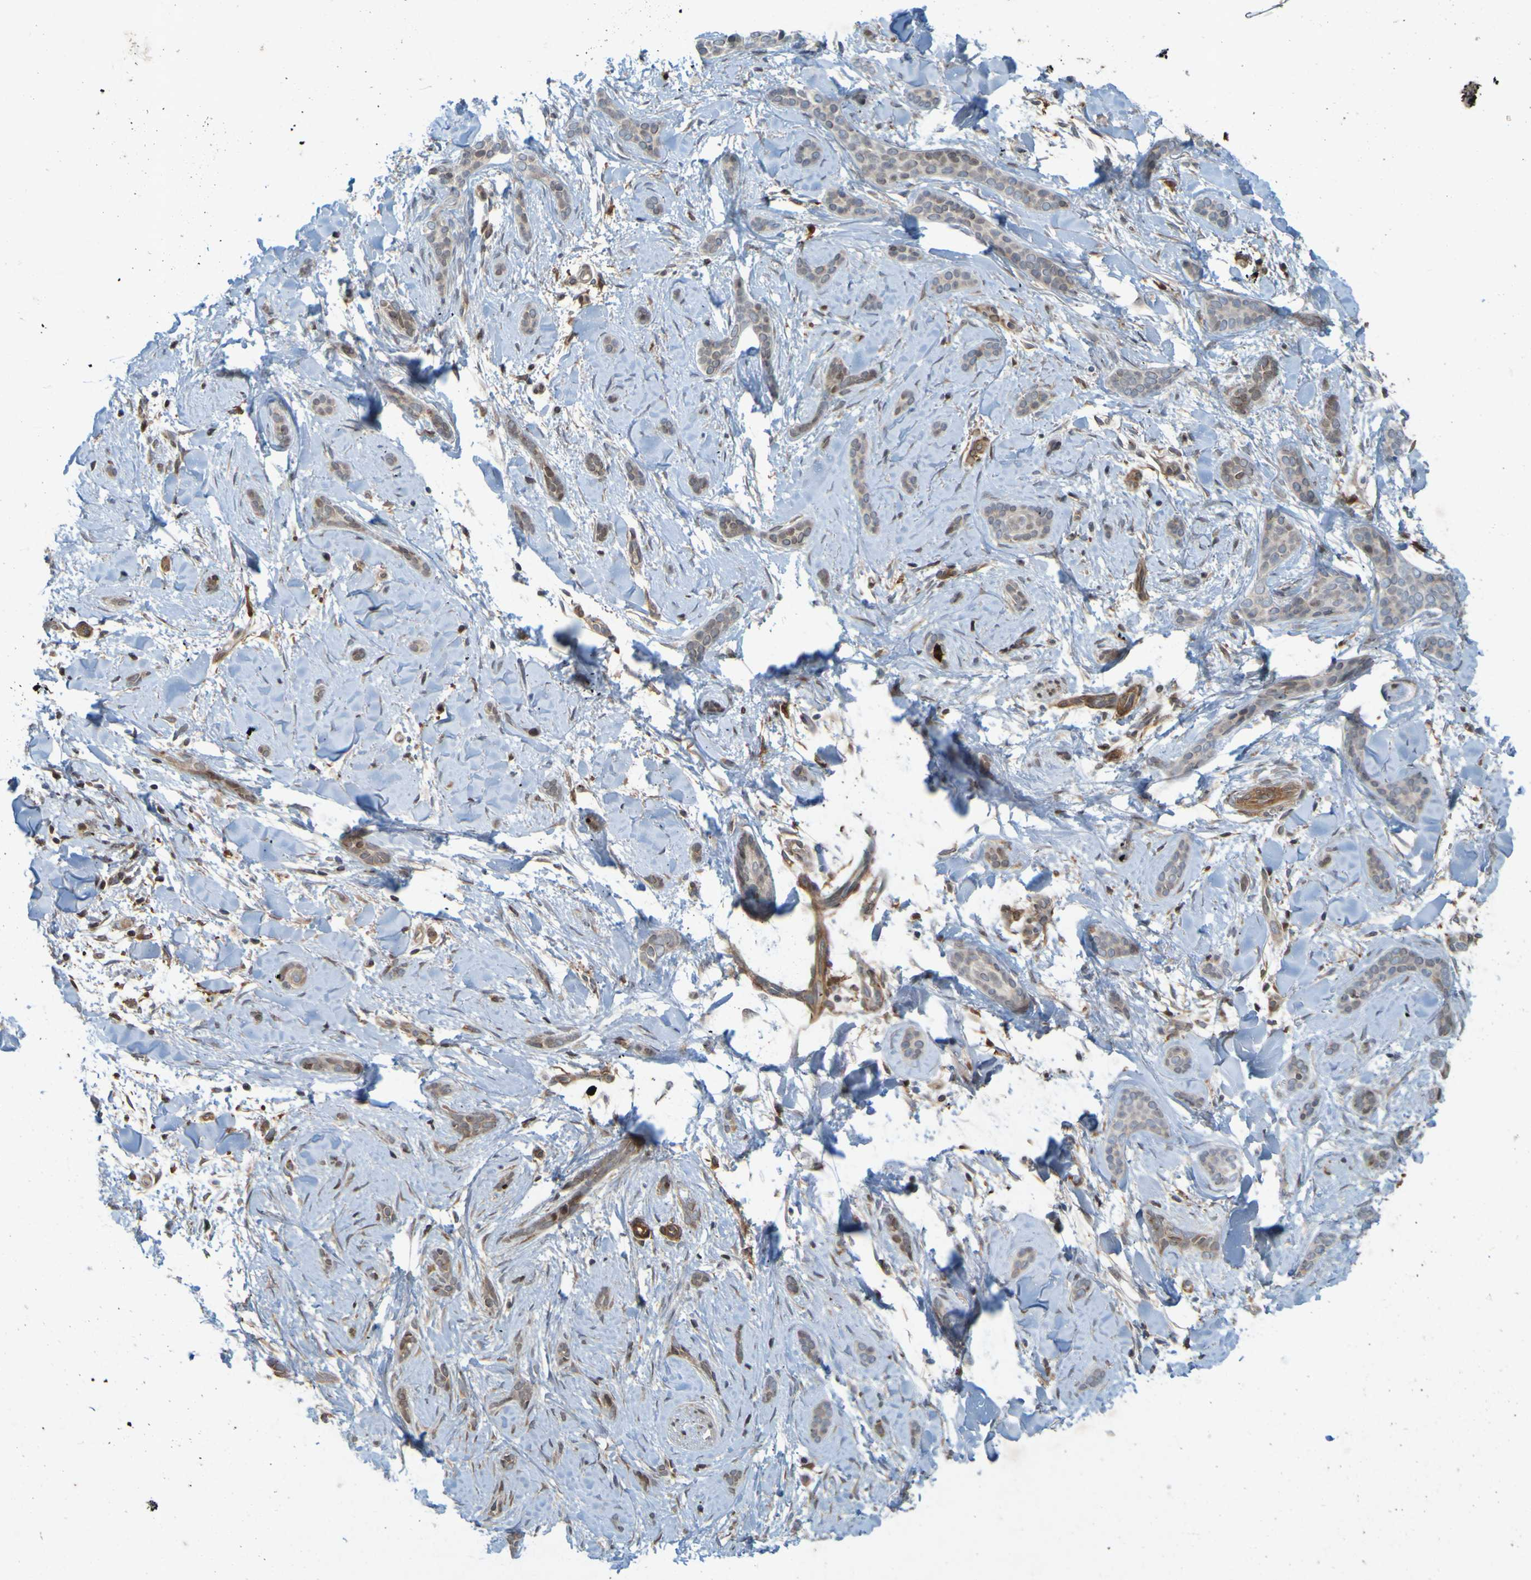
{"staining": {"intensity": "weak", "quantity": ">75%", "location": "cytoplasmic/membranous"}, "tissue": "skin cancer", "cell_type": "Tumor cells", "image_type": "cancer", "snomed": [{"axis": "morphology", "description": "Basal cell carcinoma"}, {"axis": "morphology", "description": "Adnexal tumor, benign"}, {"axis": "topography", "description": "Skin"}], "caption": "A micrograph of human skin cancer (basal cell carcinoma) stained for a protein shows weak cytoplasmic/membranous brown staining in tumor cells.", "gene": "GUCY1A1", "patient": {"sex": "female", "age": 42}}